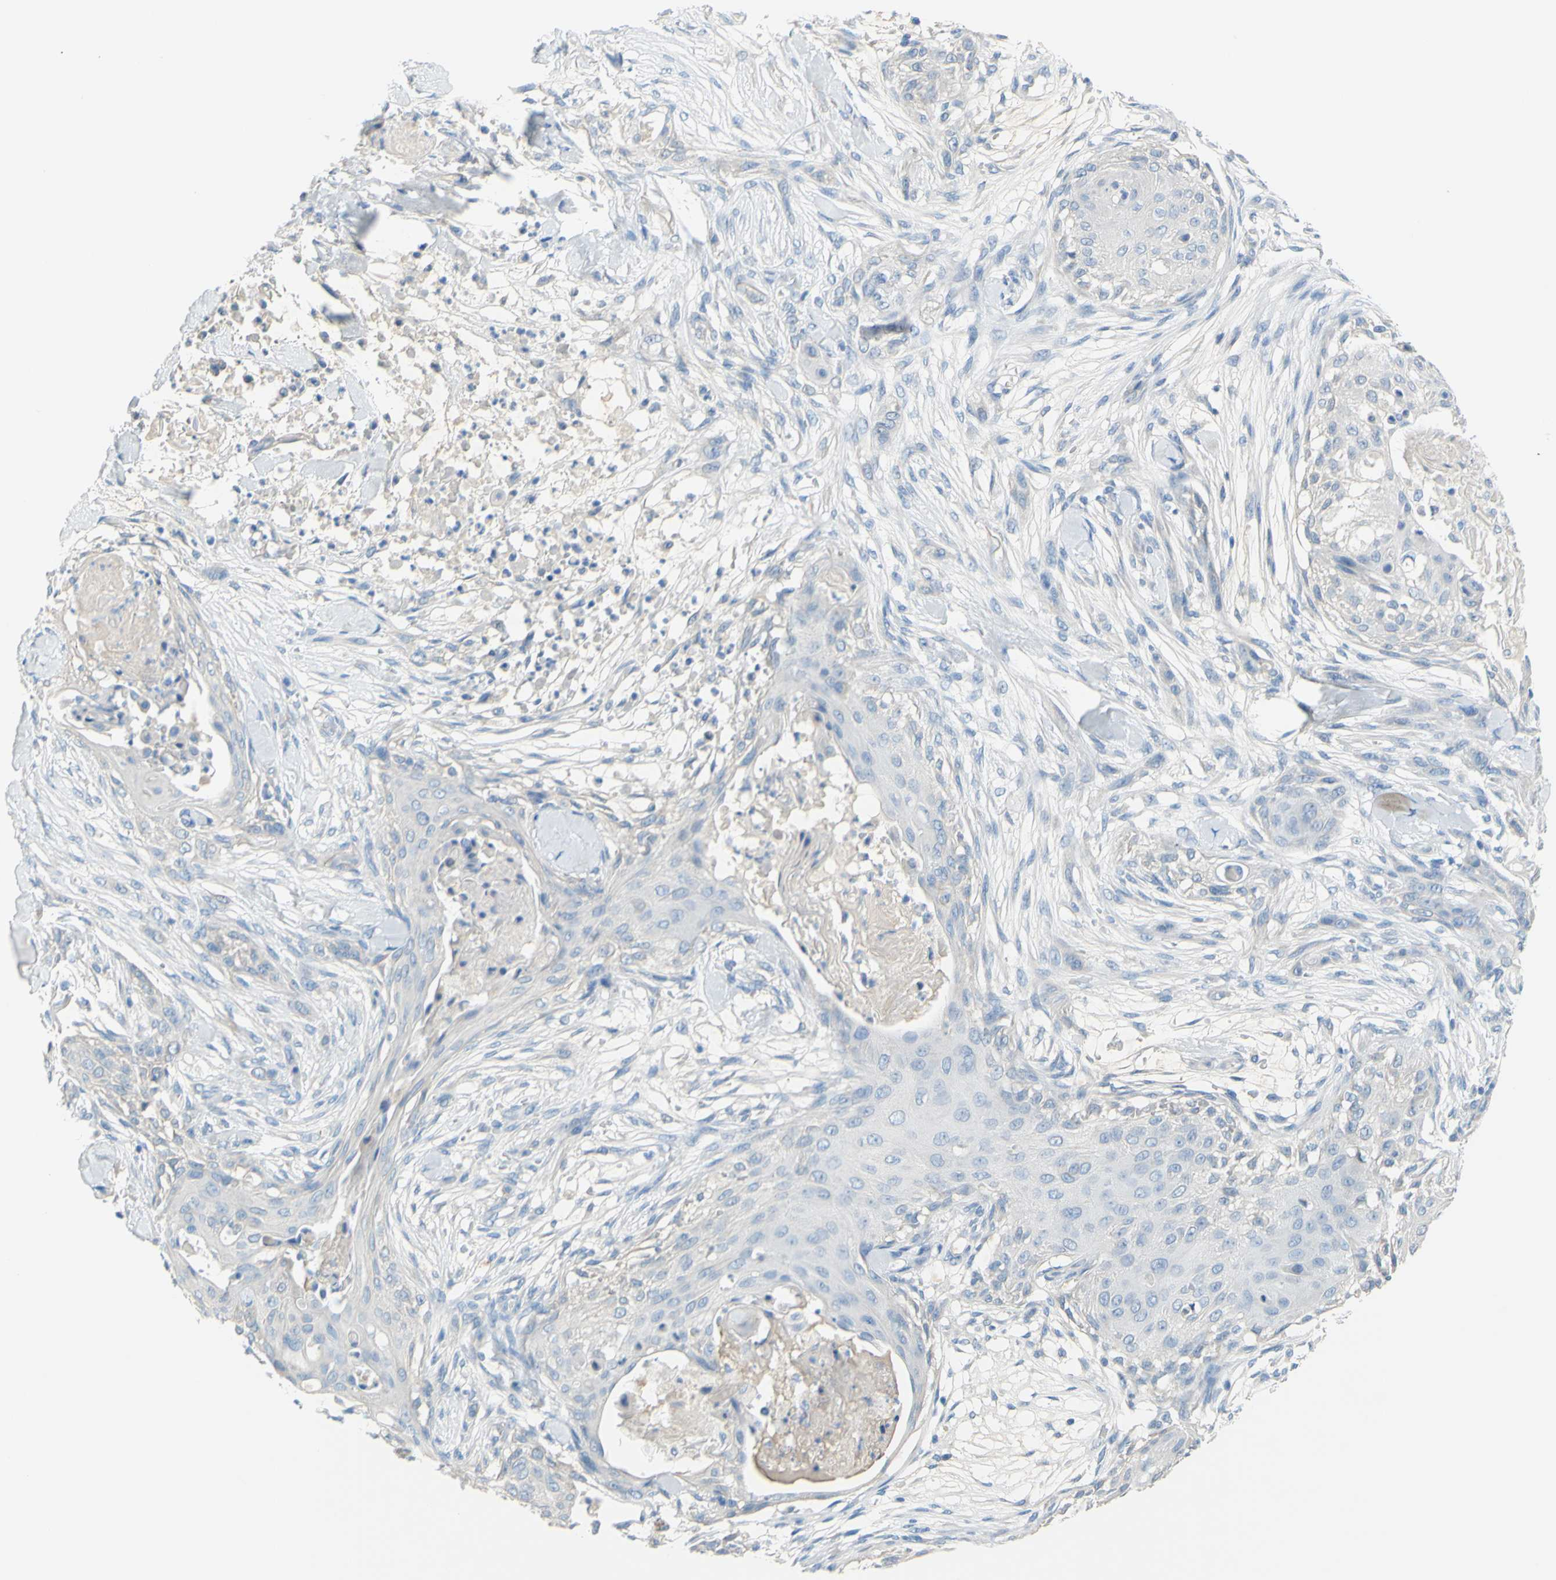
{"staining": {"intensity": "negative", "quantity": "none", "location": "none"}, "tissue": "skin cancer", "cell_type": "Tumor cells", "image_type": "cancer", "snomed": [{"axis": "morphology", "description": "Squamous cell carcinoma, NOS"}, {"axis": "topography", "description": "Skin"}], "caption": "DAB (3,3'-diaminobenzidine) immunohistochemical staining of skin cancer displays no significant expression in tumor cells.", "gene": "SLC1A2", "patient": {"sex": "female", "age": 59}}